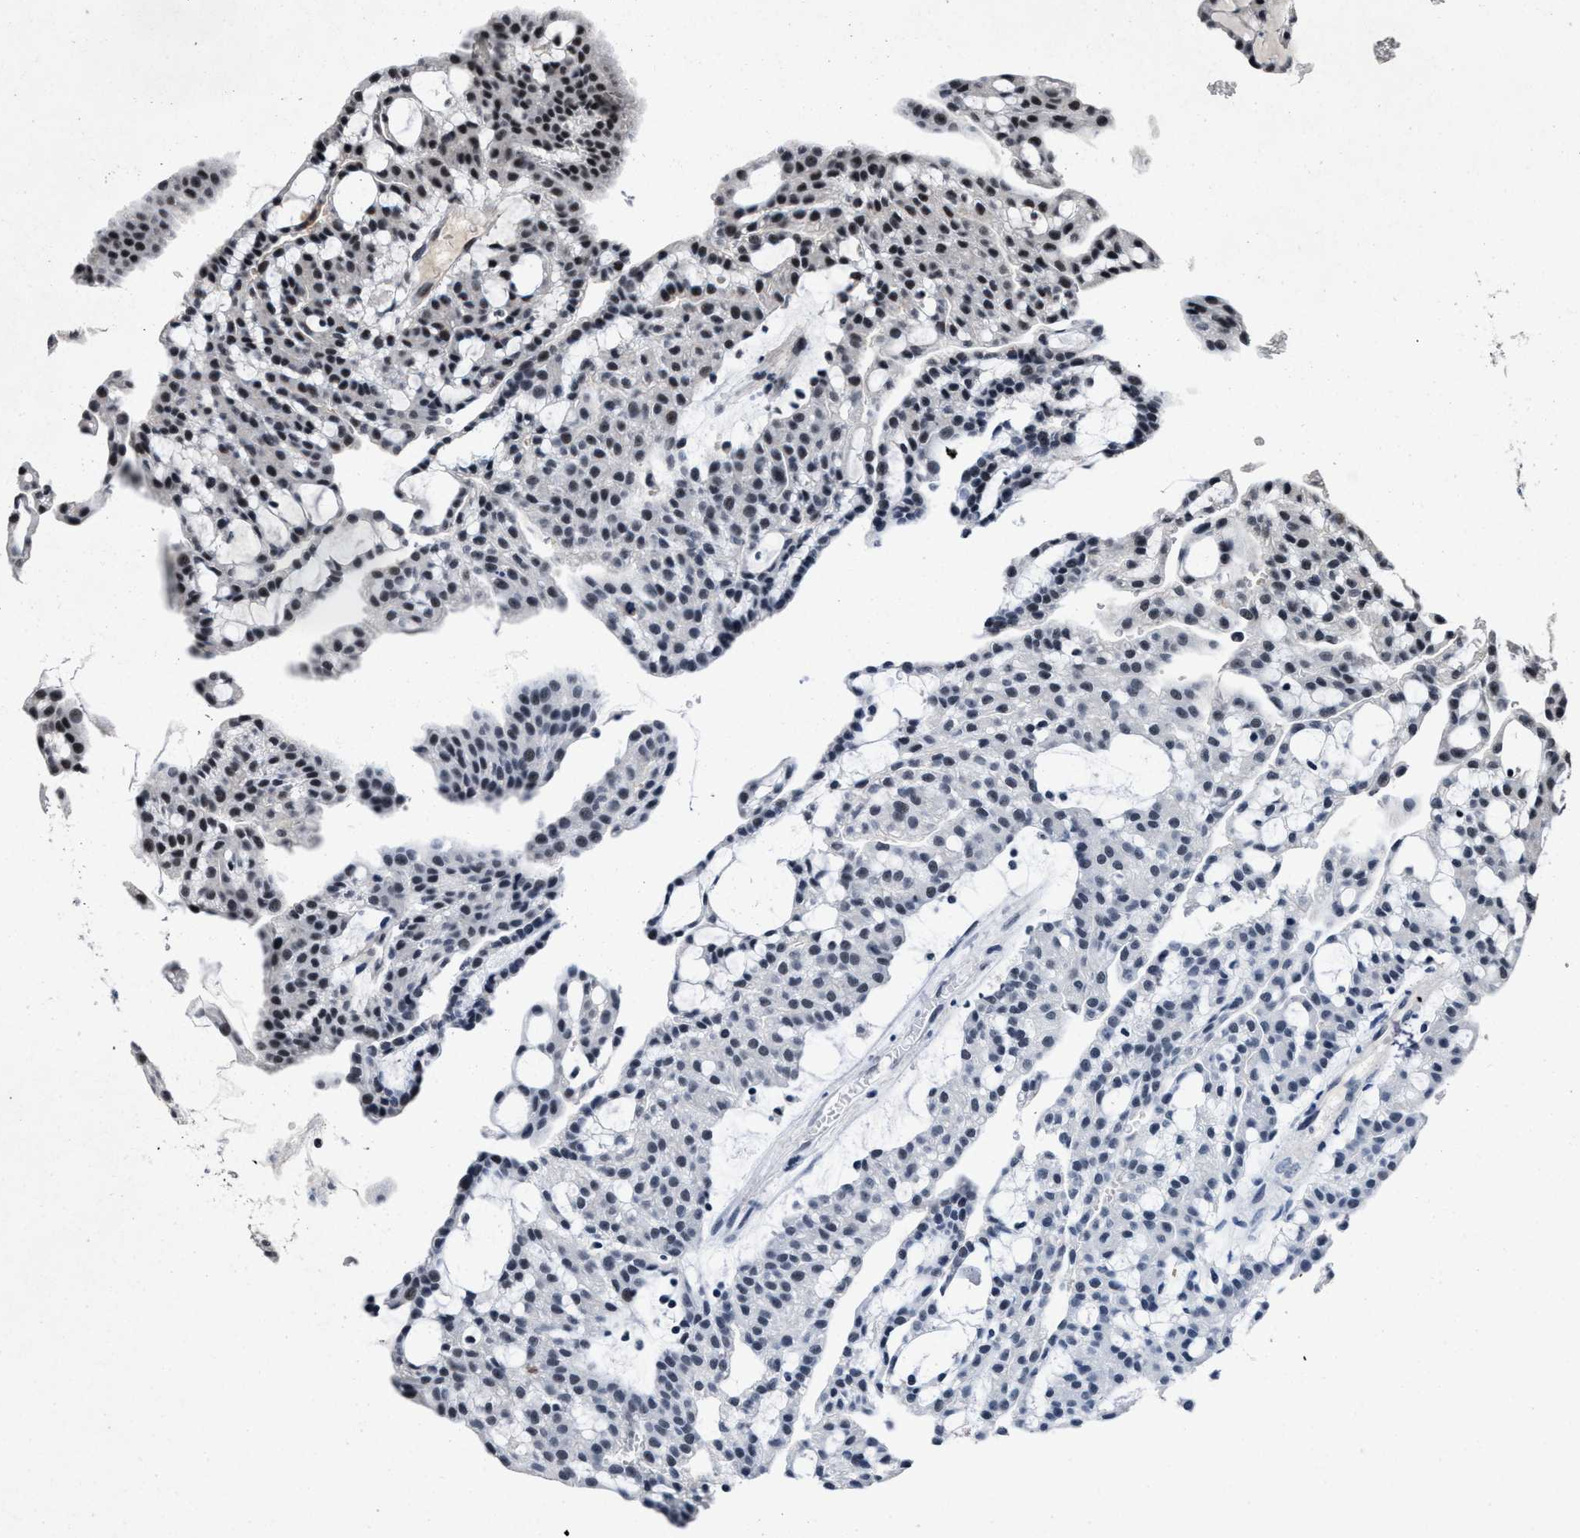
{"staining": {"intensity": "moderate", "quantity": "<25%", "location": "nuclear"}, "tissue": "renal cancer", "cell_type": "Tumor cells", "image_type": "cancer", "snomed": [{"axis": "morphology", "description": "Adenocarcinoma, NOS"}, {"axis": "topography", "description": "Kidney"}], "caption": "A high-resolution image shows immunohistochemistry (IHC) staining of renal cancer (adenocarcinoma), which demonstrates moderate nuclear staining in approximately <25% of tumor cells. (DAB IHC, brown staining for protein, blue staining for nuclei).", "gene": "ZNF233", "patient": {"sex": "male", "age": 63}}